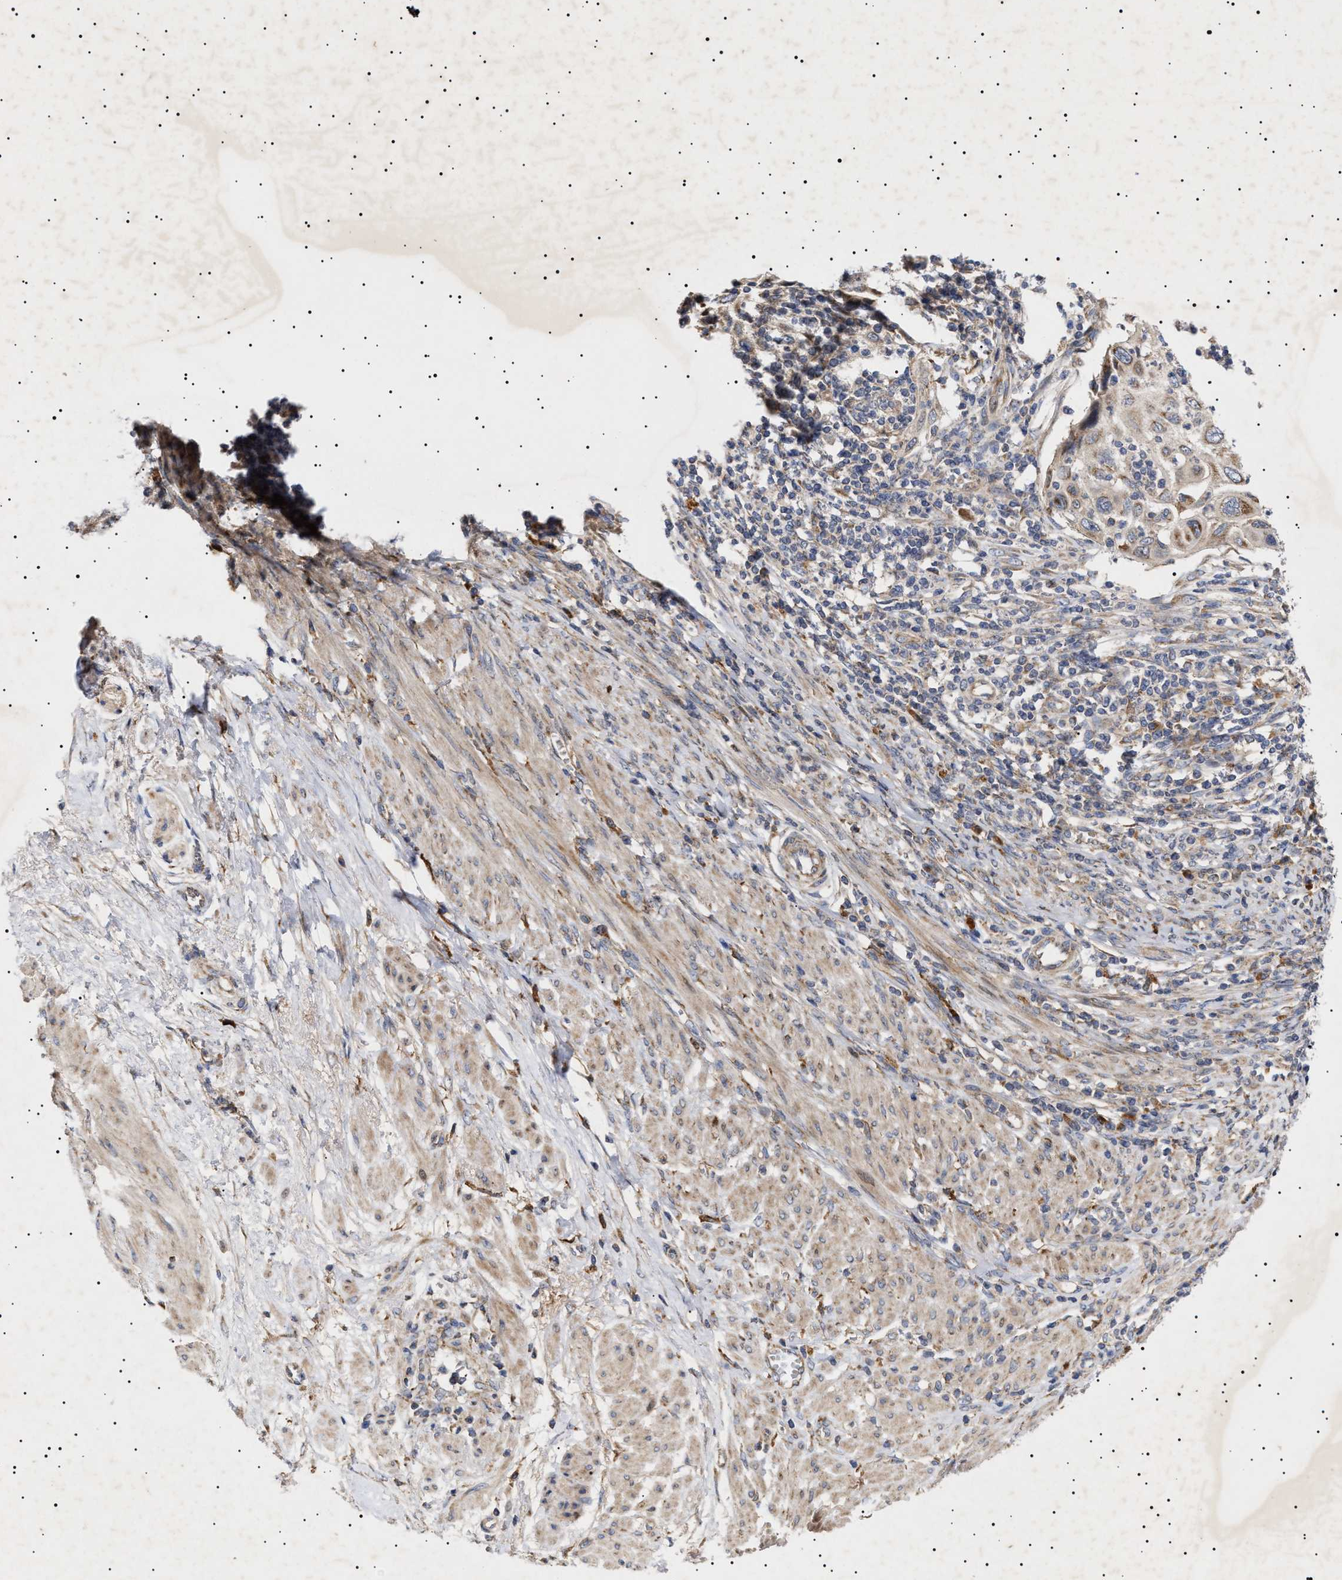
{"staining": {"intensity": "moderate", "quantity": ">75%", "location": "cytoplasmic/membranous"}, "tissue": "cervical cancer", "cell_type": "Tumor cells", "image_type": "cancer", "snomed": [{"axis": "morphology", "description": "Squamous cell carcinoma, NOS"}, {"axis": "topography", "description": "Cervix"}], "caption": "A brown stain highlights moderate cytoplasmic/membranous staining of a protein in squamous cell carcinoma (cervical) tumor cells. (IHC, brightfield microscopy, high magnification).", "gene": "MRPL10", "patient": {"sex": "female", "age": 70}}